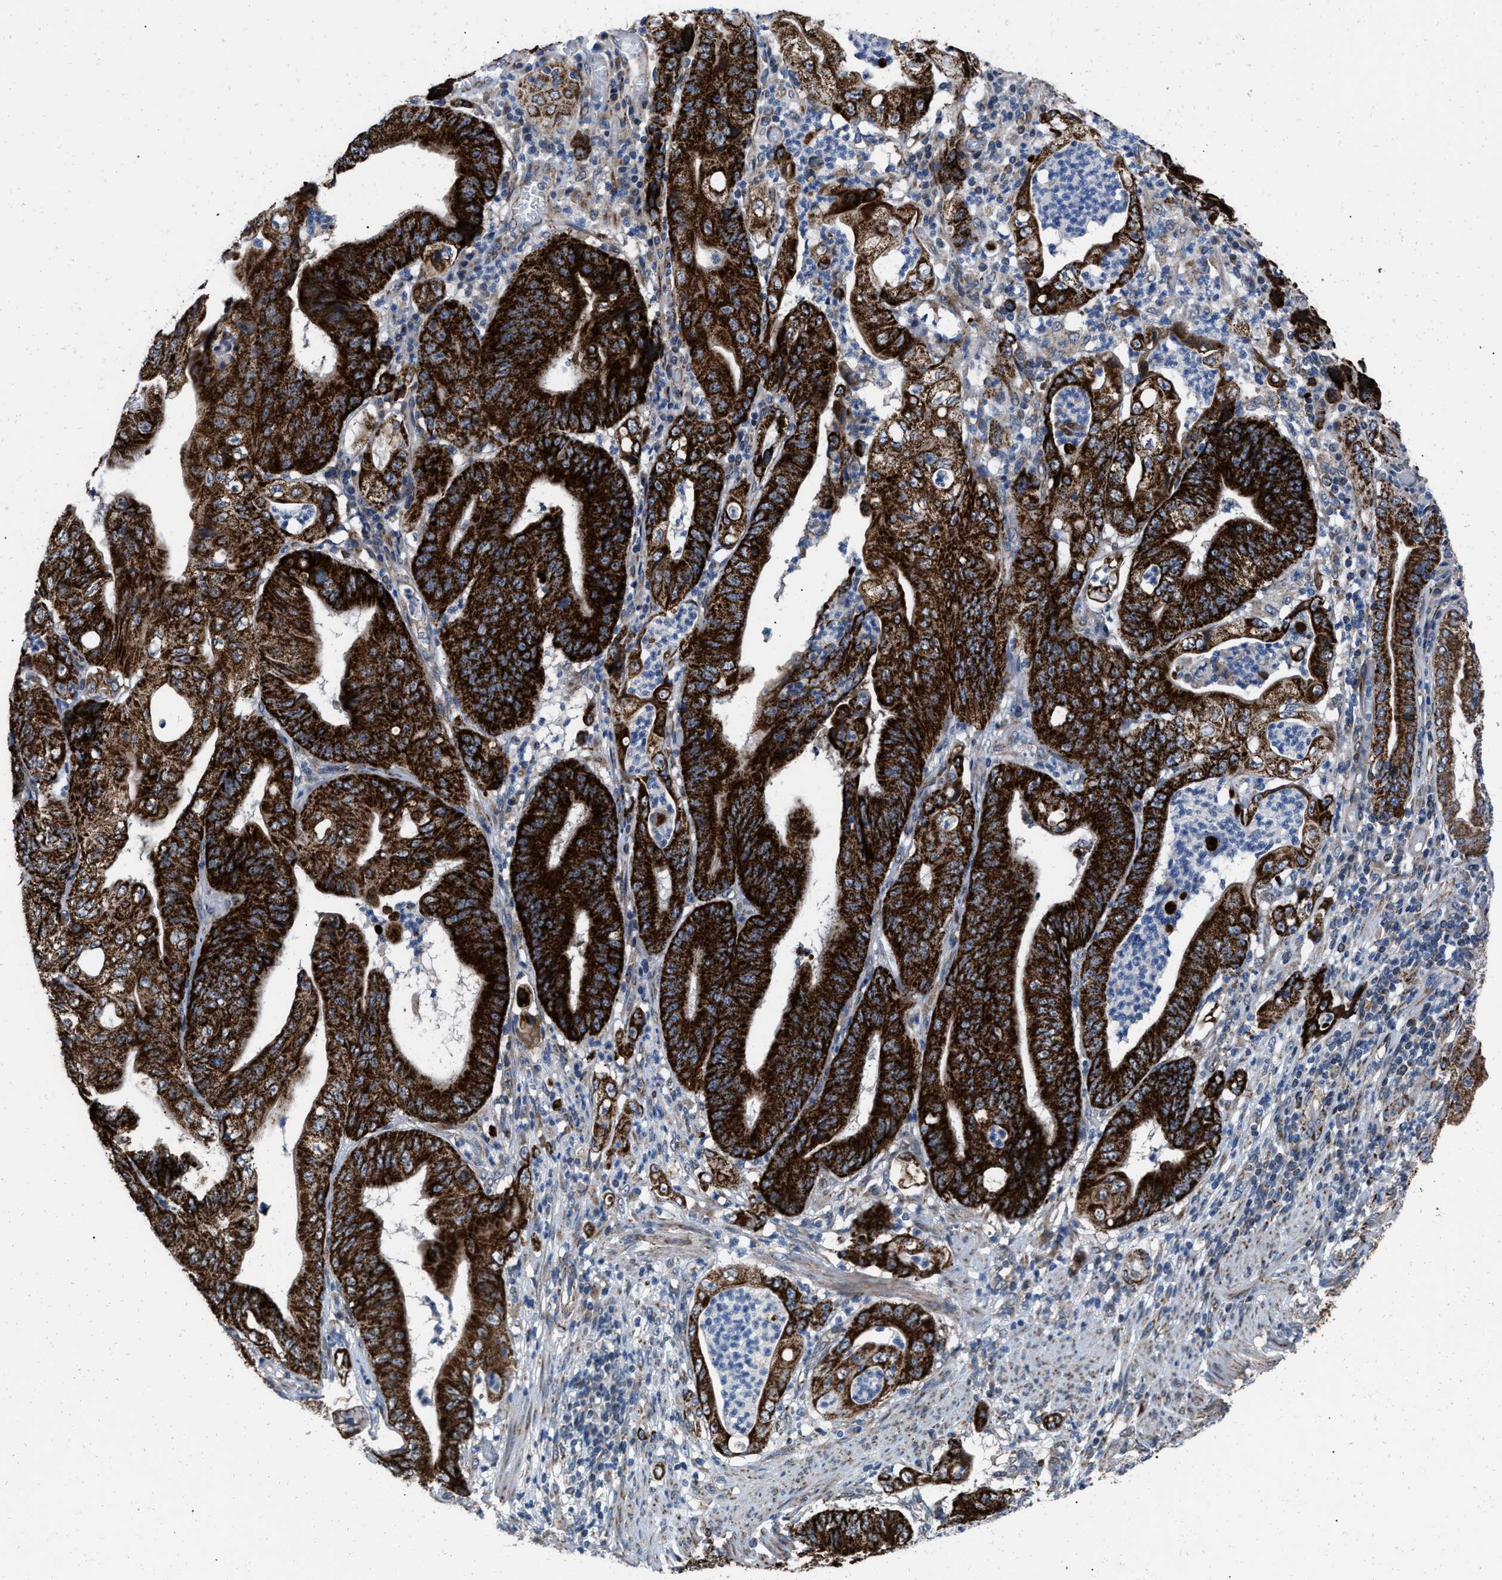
{"staining": {"intensity": "strong", "quantity": ">75%", "location": "cytoplasmic/membranous"}, "tissue": "stomach cancer", "cell_type": "Tumor cells", "image_type": "cancer", "snomed": [{"axis": "morphology", "description": "Adenocarcinoma, NOS"}, {"axis": "topography", "description": "Stomach"}], "caption": "Immunohistochemical staining of stomach cancer (adenocarcinoma) shows high levels of strong cytoplasmic/membranous staining in about >75% of tumor cells.", "gene": "AKAP1", "patient": {"sex": "female", "age": 73}}